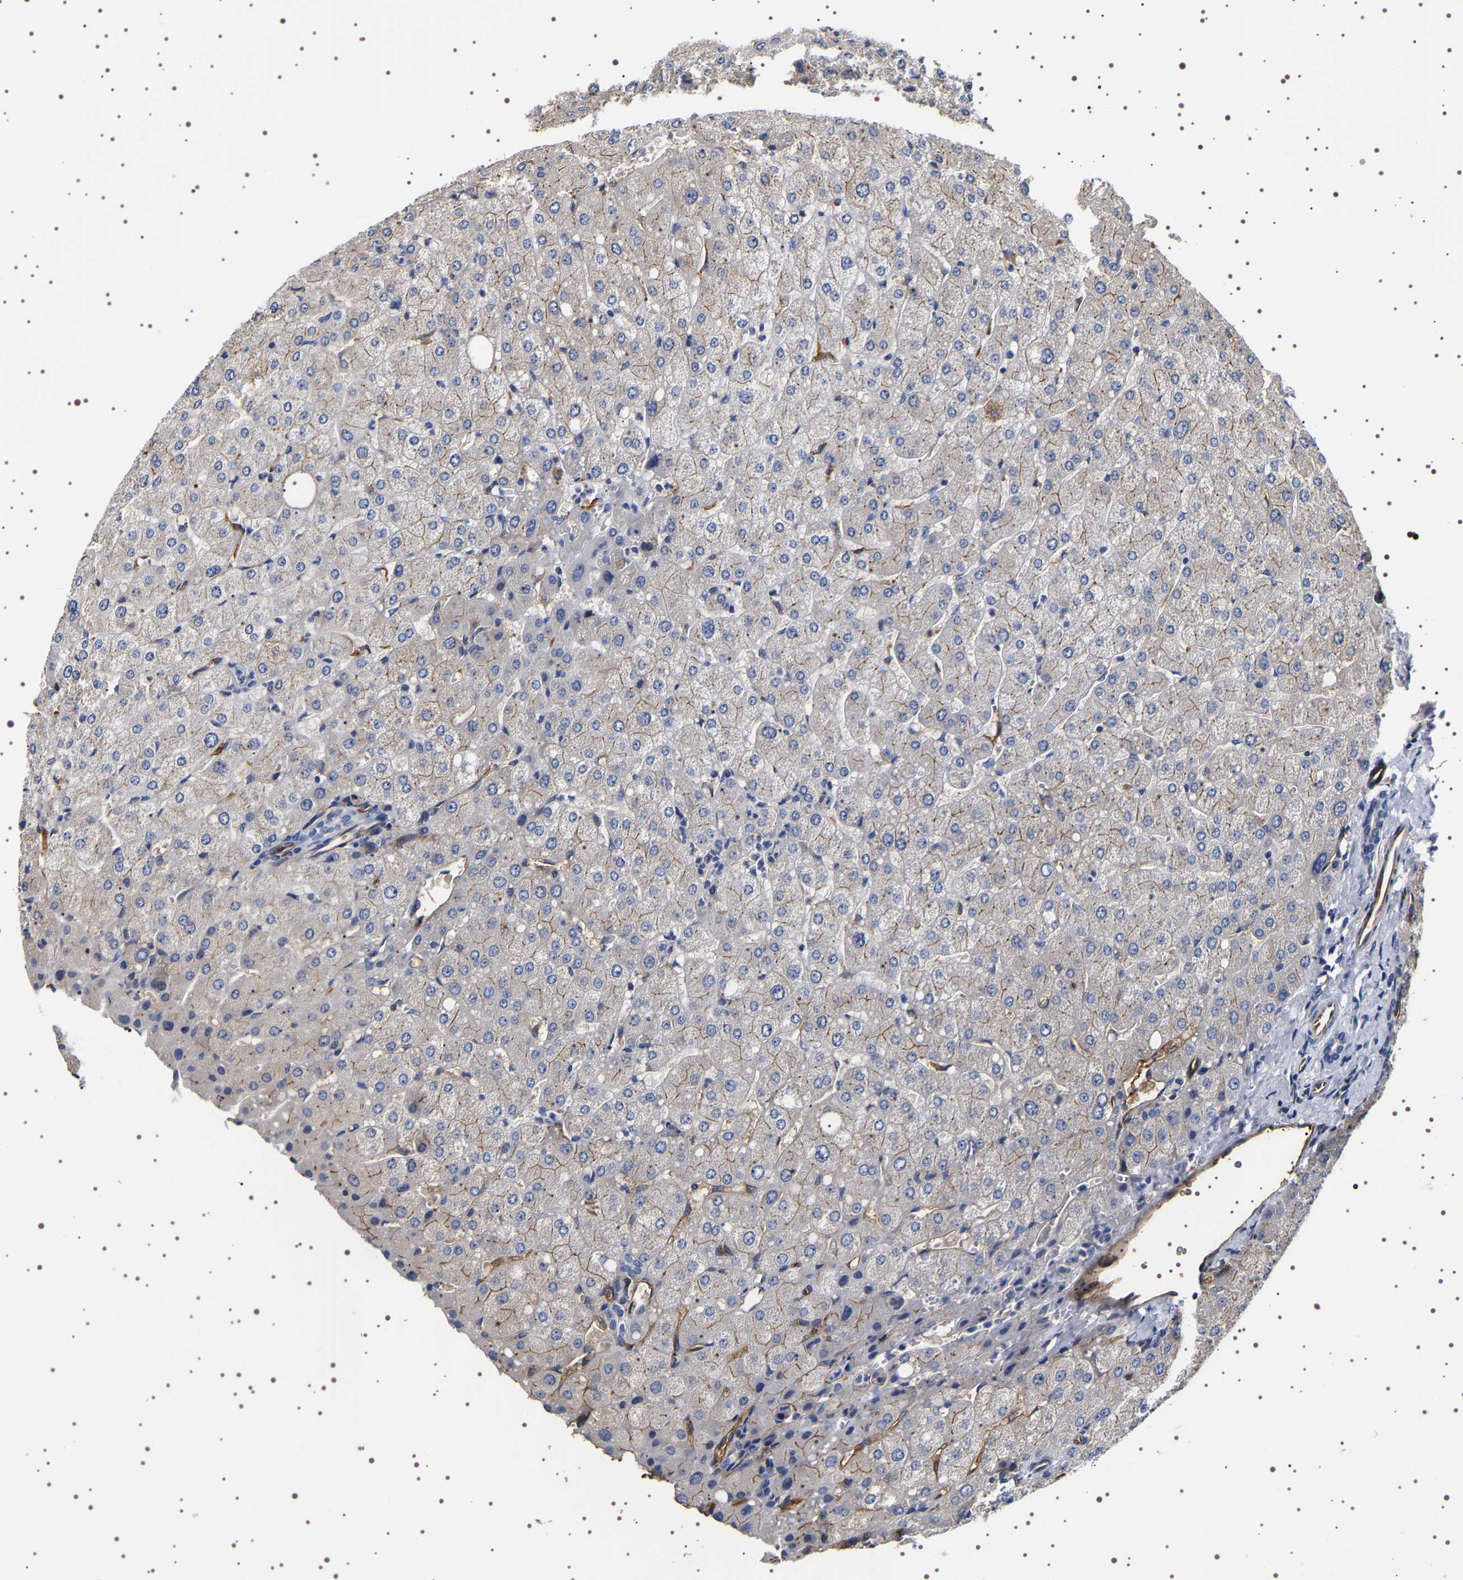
{"staining": {"intensity": "negative", "quantity": "none", "location": "none"}, "tissue": "liver", "cell_type": "Cholangiocytes", "image_type": "normal", "snomed": [{"axis": "morphology", "description": "Normal tissue, NOS"}, {"axis": "topography", "description": "Liver"}], "caption": "Immunohistochemical staining of normal human liver displays no significant expression in cholangiocytes. Nuclei are stained in blue.", "gene": "ALPL", "patient": {"sex": "male", "age": 55}}